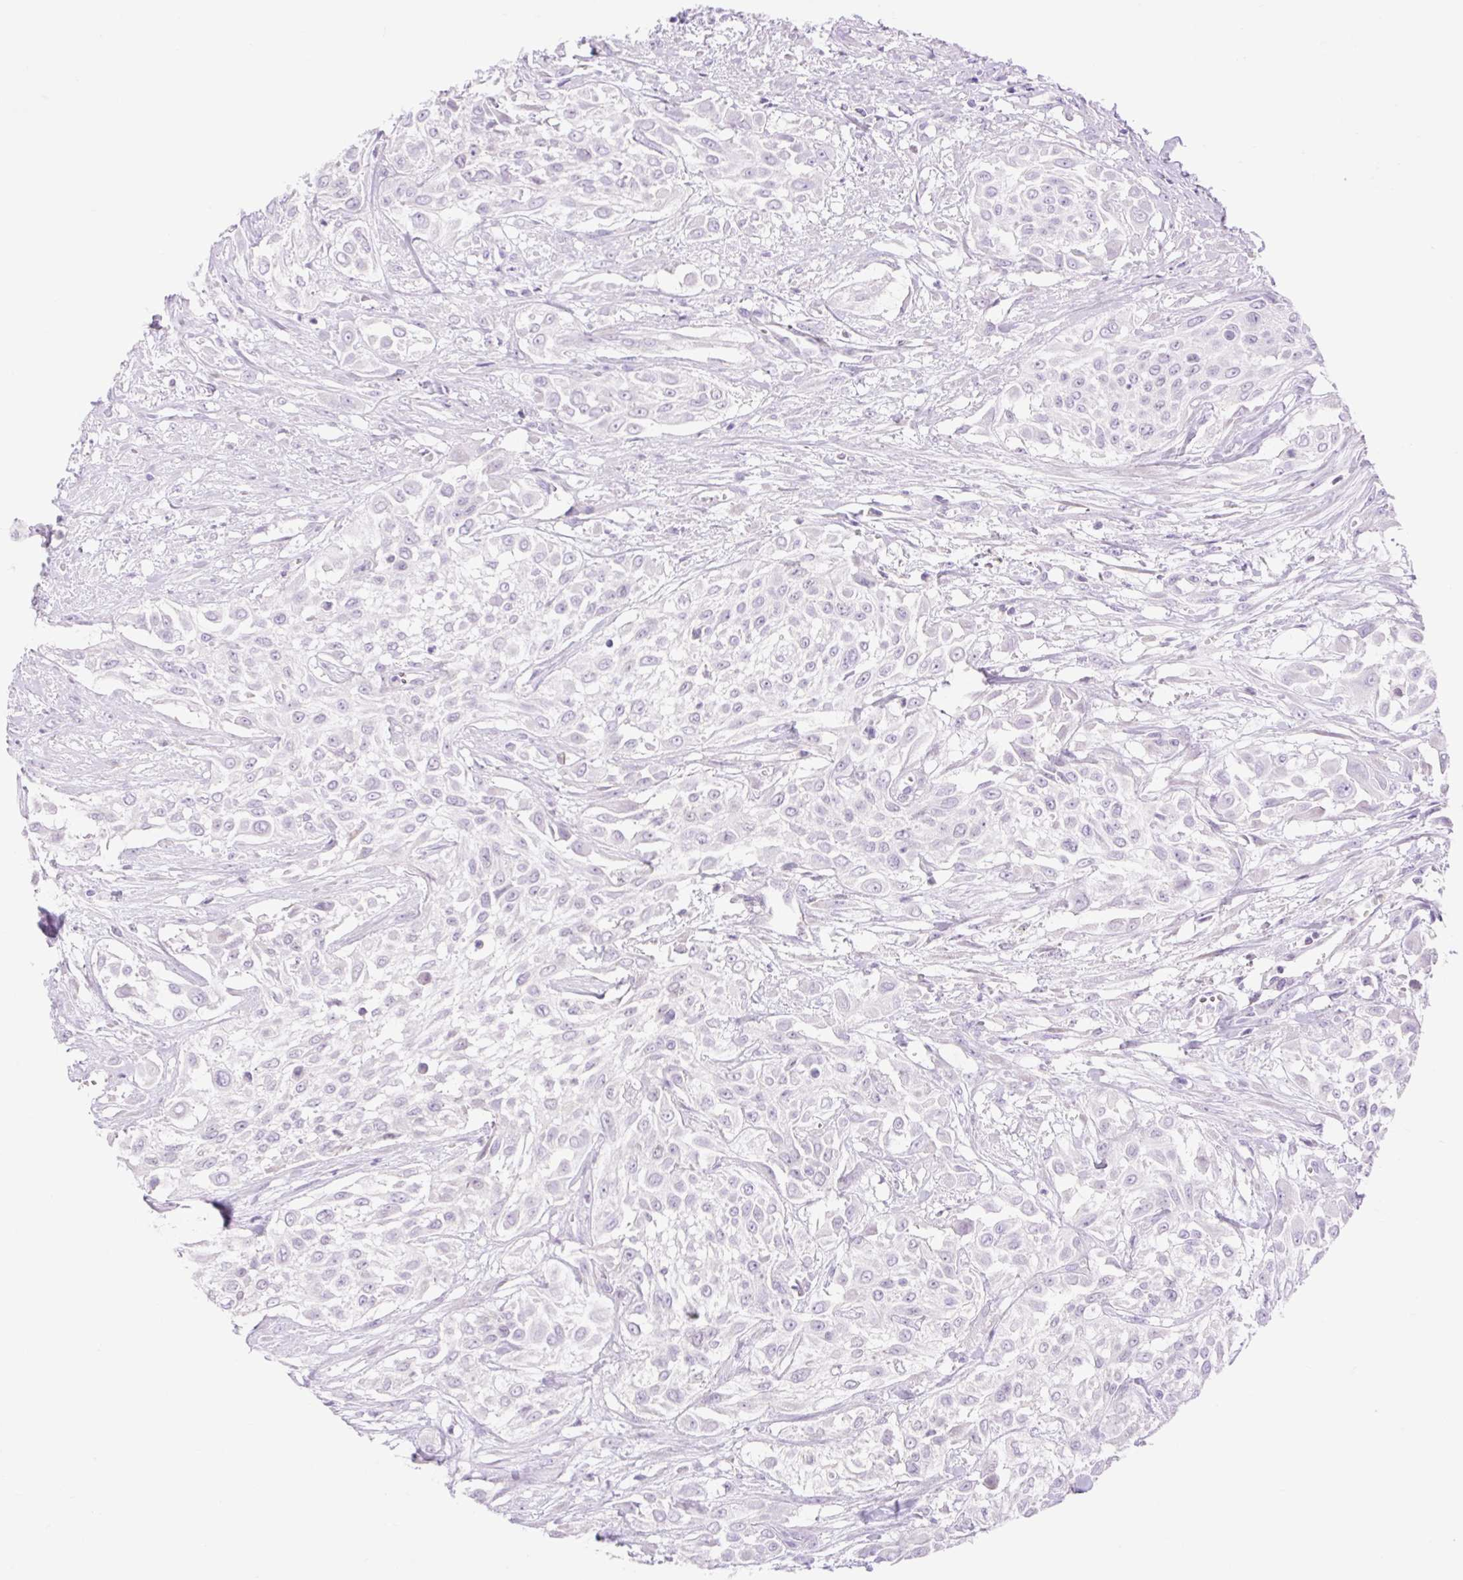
{"staining": {"intensity": "negative", "quantity": "none", "location": "none"}, "tissue": "urothelial cancer", "cell_type": "Tumor cells", "image_type": "cancer", "snomed": [{"axis": "morphology", "description": "Urothelial carcinoma, High grade"}, {"axis": "topography", "description": "Urinary bladder"}], "caption": "High magnification brightfield microscopy of urothelial carcinoma (high-grade) stained with DAB (brown) and counterstained with hematoxylin (blue): tumor cells show no significant expression. (Stains: DAB immunohistochemistry with hematoxylin counter stain, Microscopy: brightfield microscopy at high magnification).", "gene": "SLC25A40", "patient": {"sex": "male", "age": 57}}